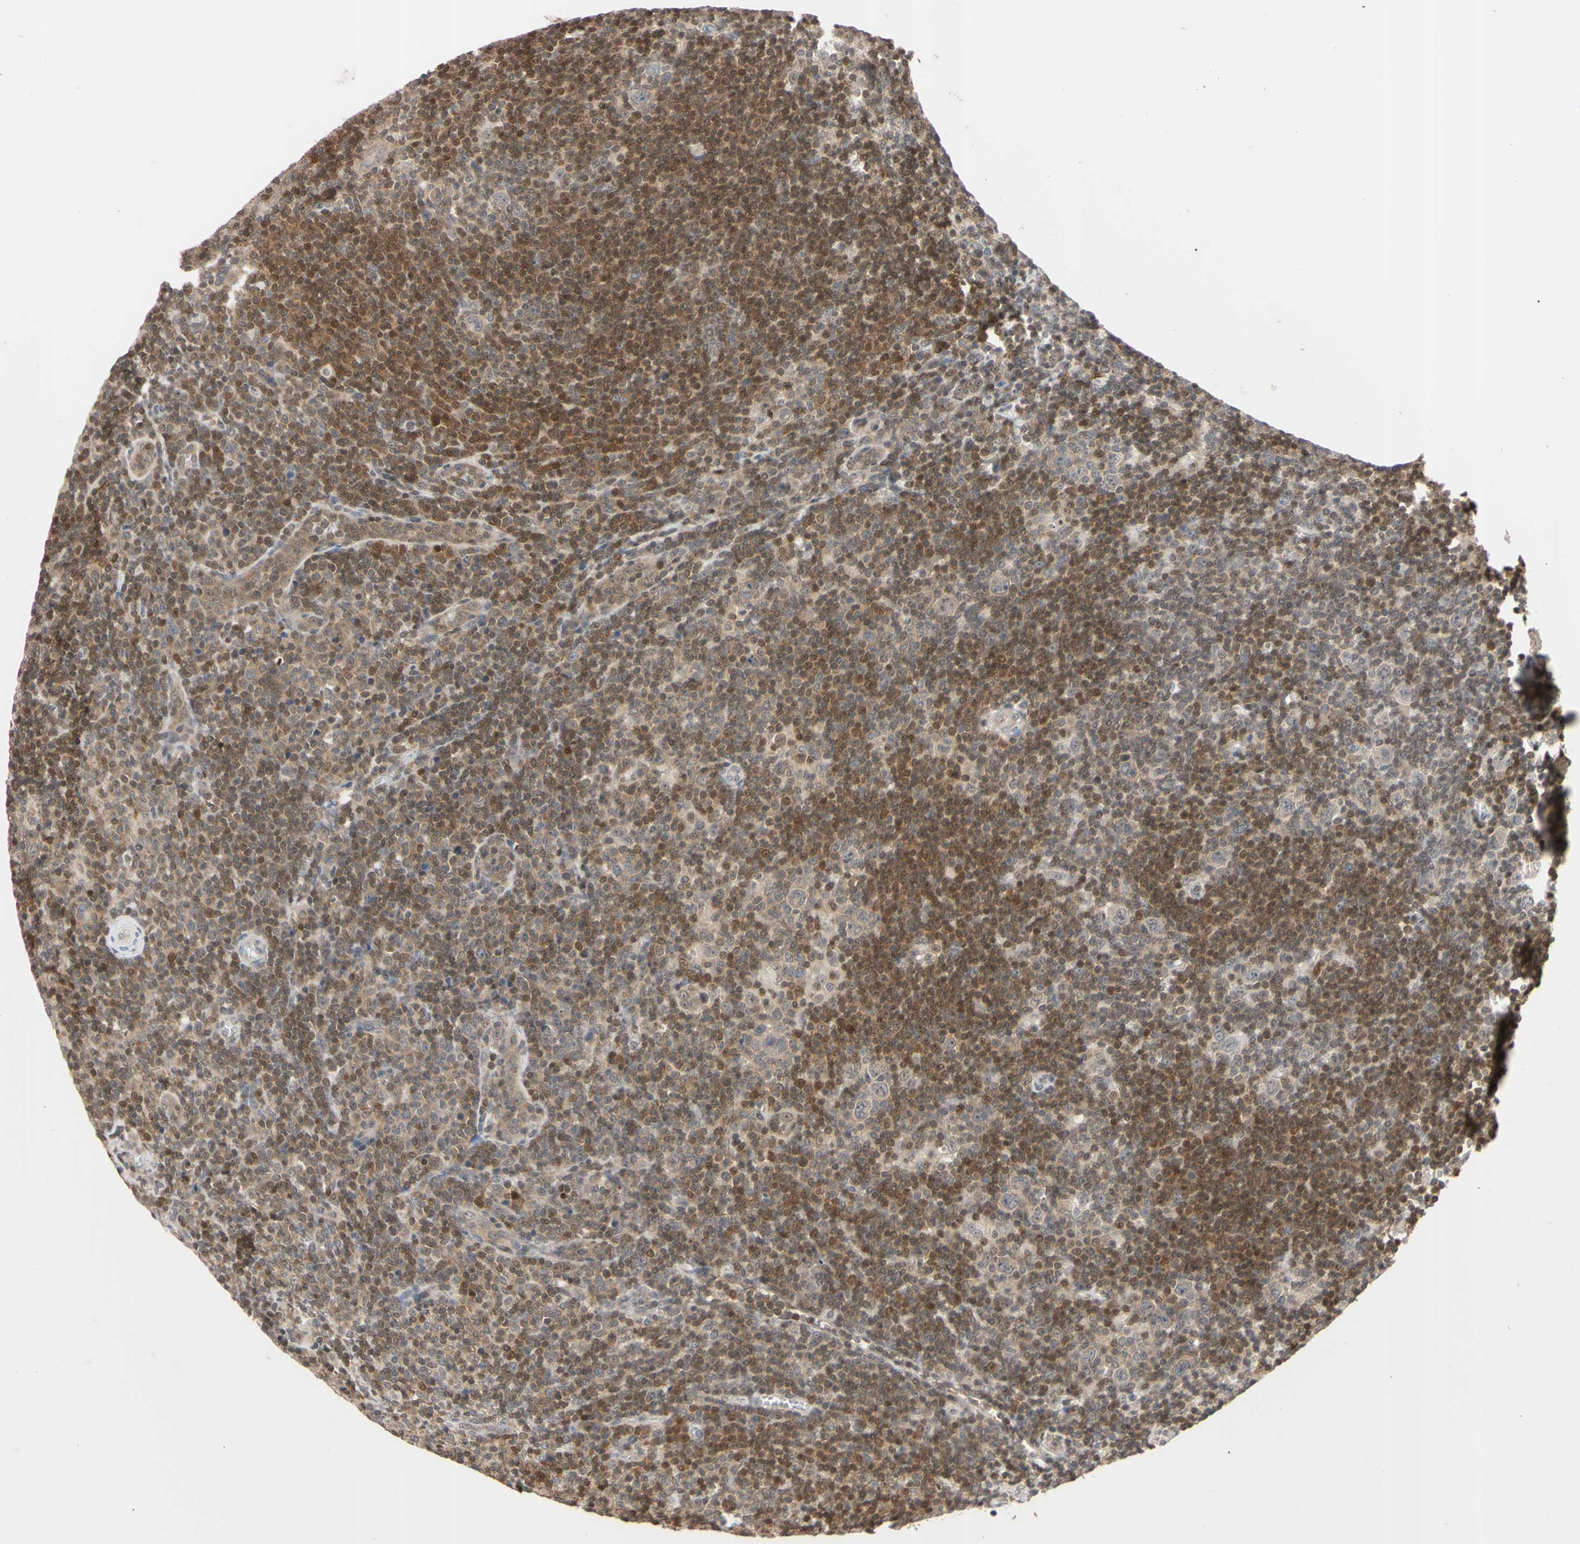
{"staining": {"intensity": "weak", "quantity": ">75%", "location": "cytoplasmic/membranous"}, "tissue": "lymphoma", "cell_type": "Tumor cells", "image_type": "cancer", "snomed": [{"axis": "morphology", "description": "Hodgkin's disease, NOS"}, {"axis": "topography", "description": "Lymph node"}], "caption": "The photomicrograph exhibits staining of Hodgkin's disease, revealing weak cytoplasmic/membranous protein positivity (brown color) within tumor cells.", "gene": "UBE2I", "patient": {"sex": "female", "age": 57}}